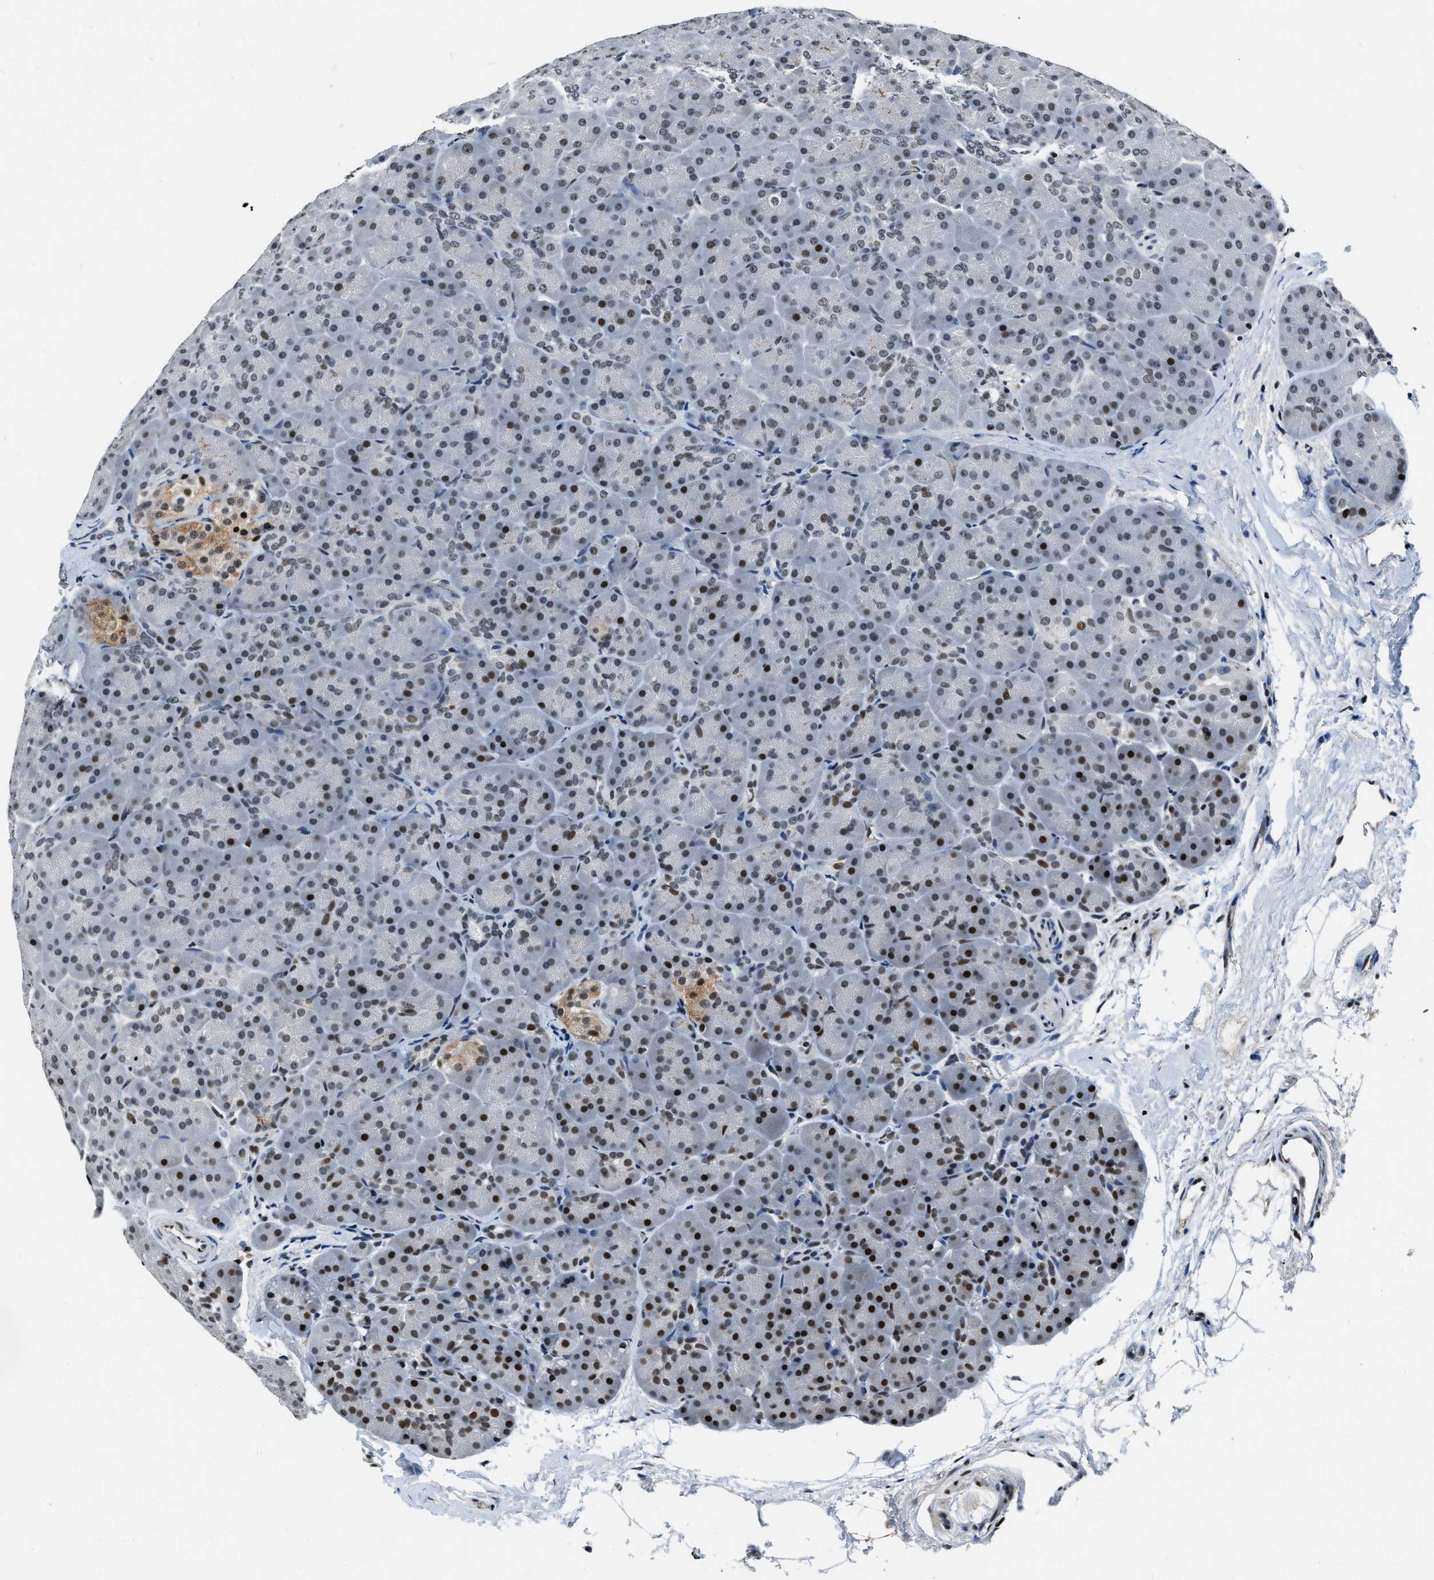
{"staining": {"intensity": "weak", "quantity": "25%-75%", "location": "nuclear"}, "tissue": "pancreas", "cell_type": "Exocrine glandular cells", "image_type": "normal", "snomed": [{"axis": "morphology", "description": "Normal tissue, NOS"}, {"axis": "topography", "description": "Pancreas"}], "caption": "Approximately 25%-75% of exocrine glandular cells in unremarkable human pancreas demonstrate weak nuclear protein positivity as visualized by brown immunohistochemical staining.", "gene": "CCNE1", "patient": {"sex": "male", "age": 66}}